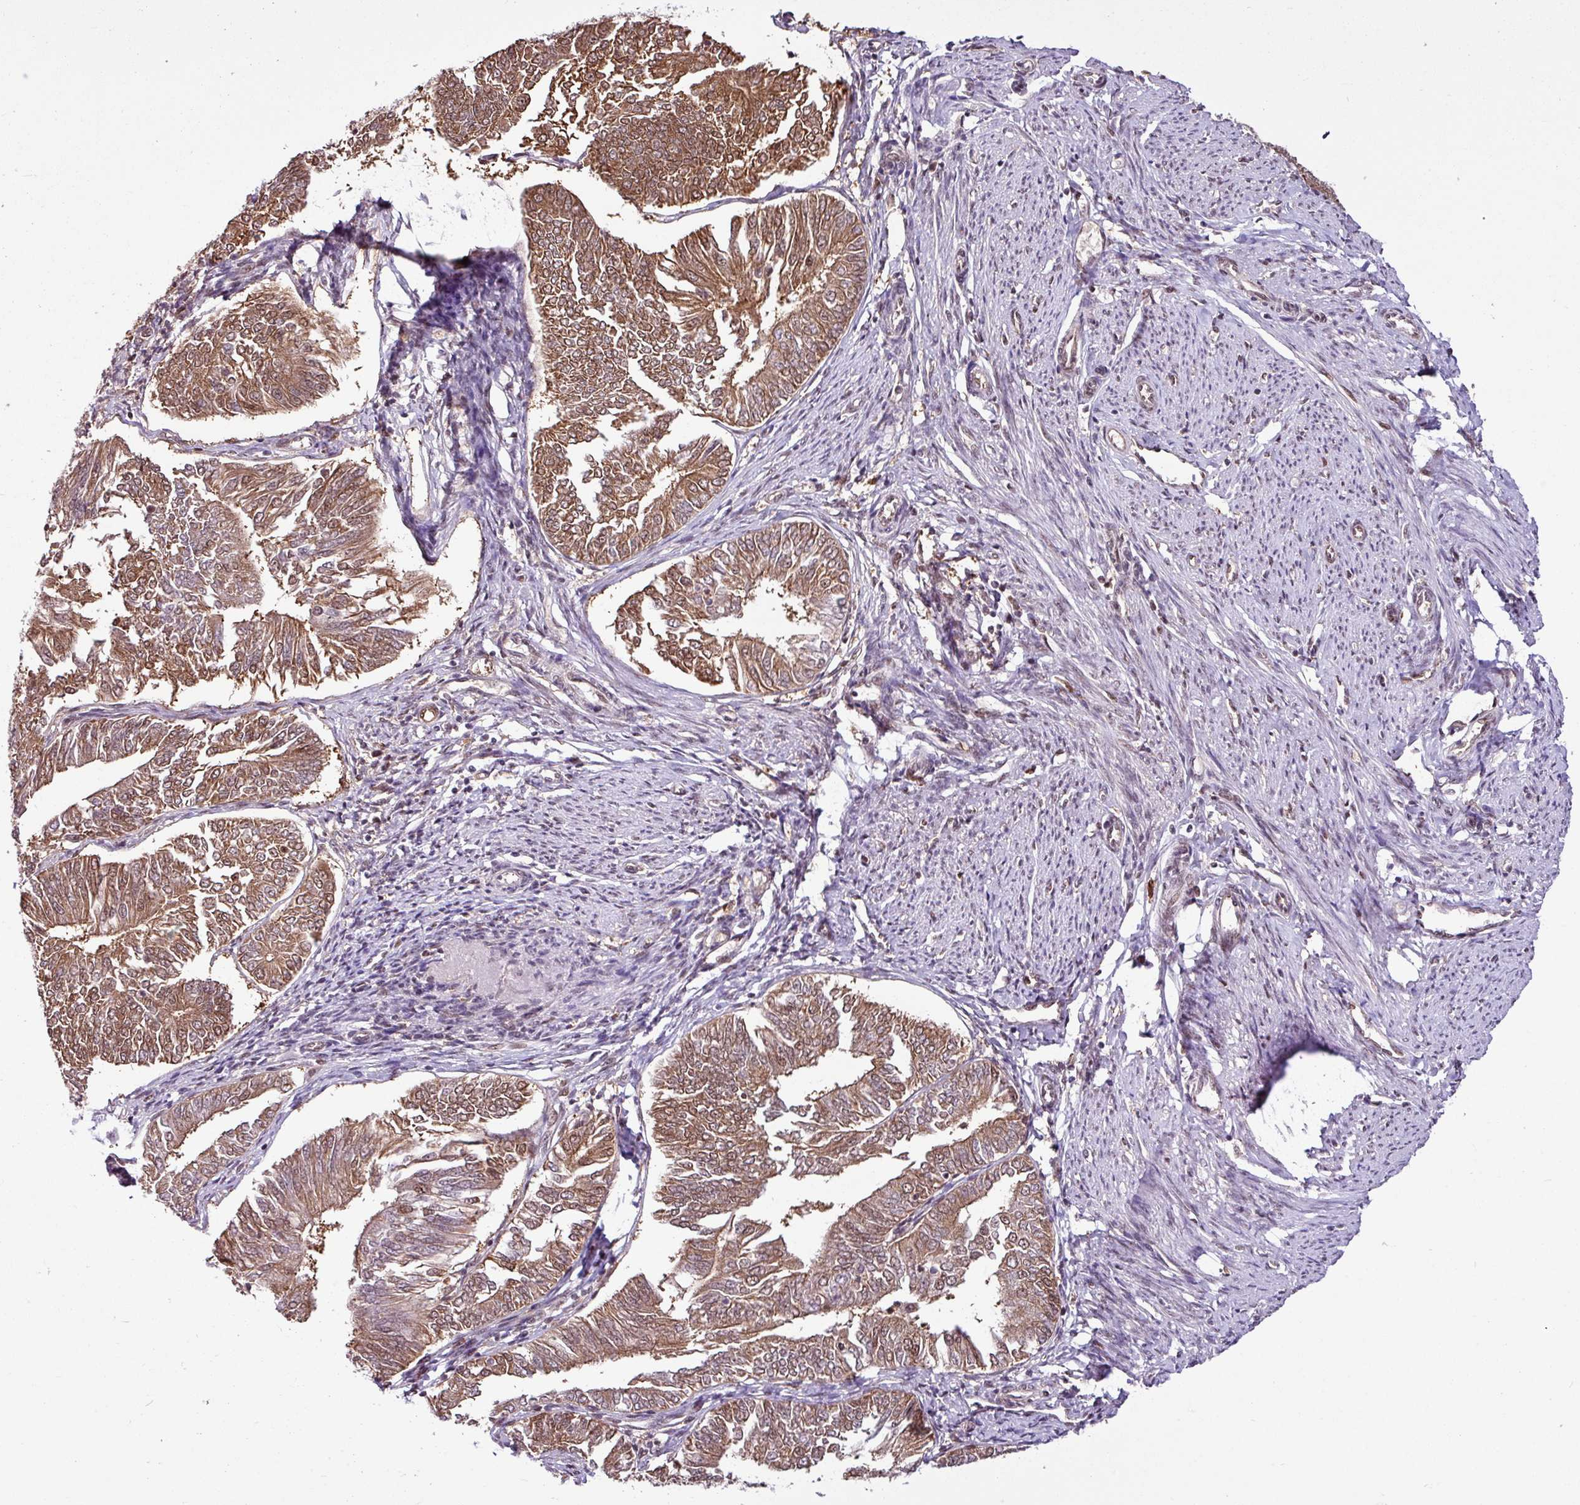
{"staining": {"intensity": "moderate", "quantity": ">75%", "location": "cytoplasmic/membranous"}, "tissue": "endometrial cancer", "cell_type": "Tumor cells", "image_type": "cancer", "snomed": [{"axis": "morphology", "description": "Adenocarcinoma, NOS"}, {"axis": "topography", "description": "Endometrium"}], "caption": "This is an image of immunohistochemistry staining of endometrial cancer (adenocarcinoma), which shows moderate expression in the cytoplasmic/membranous of tumor cells.", "gene": "ITPKC", "patient": {"sex": "female", "age": 58}}